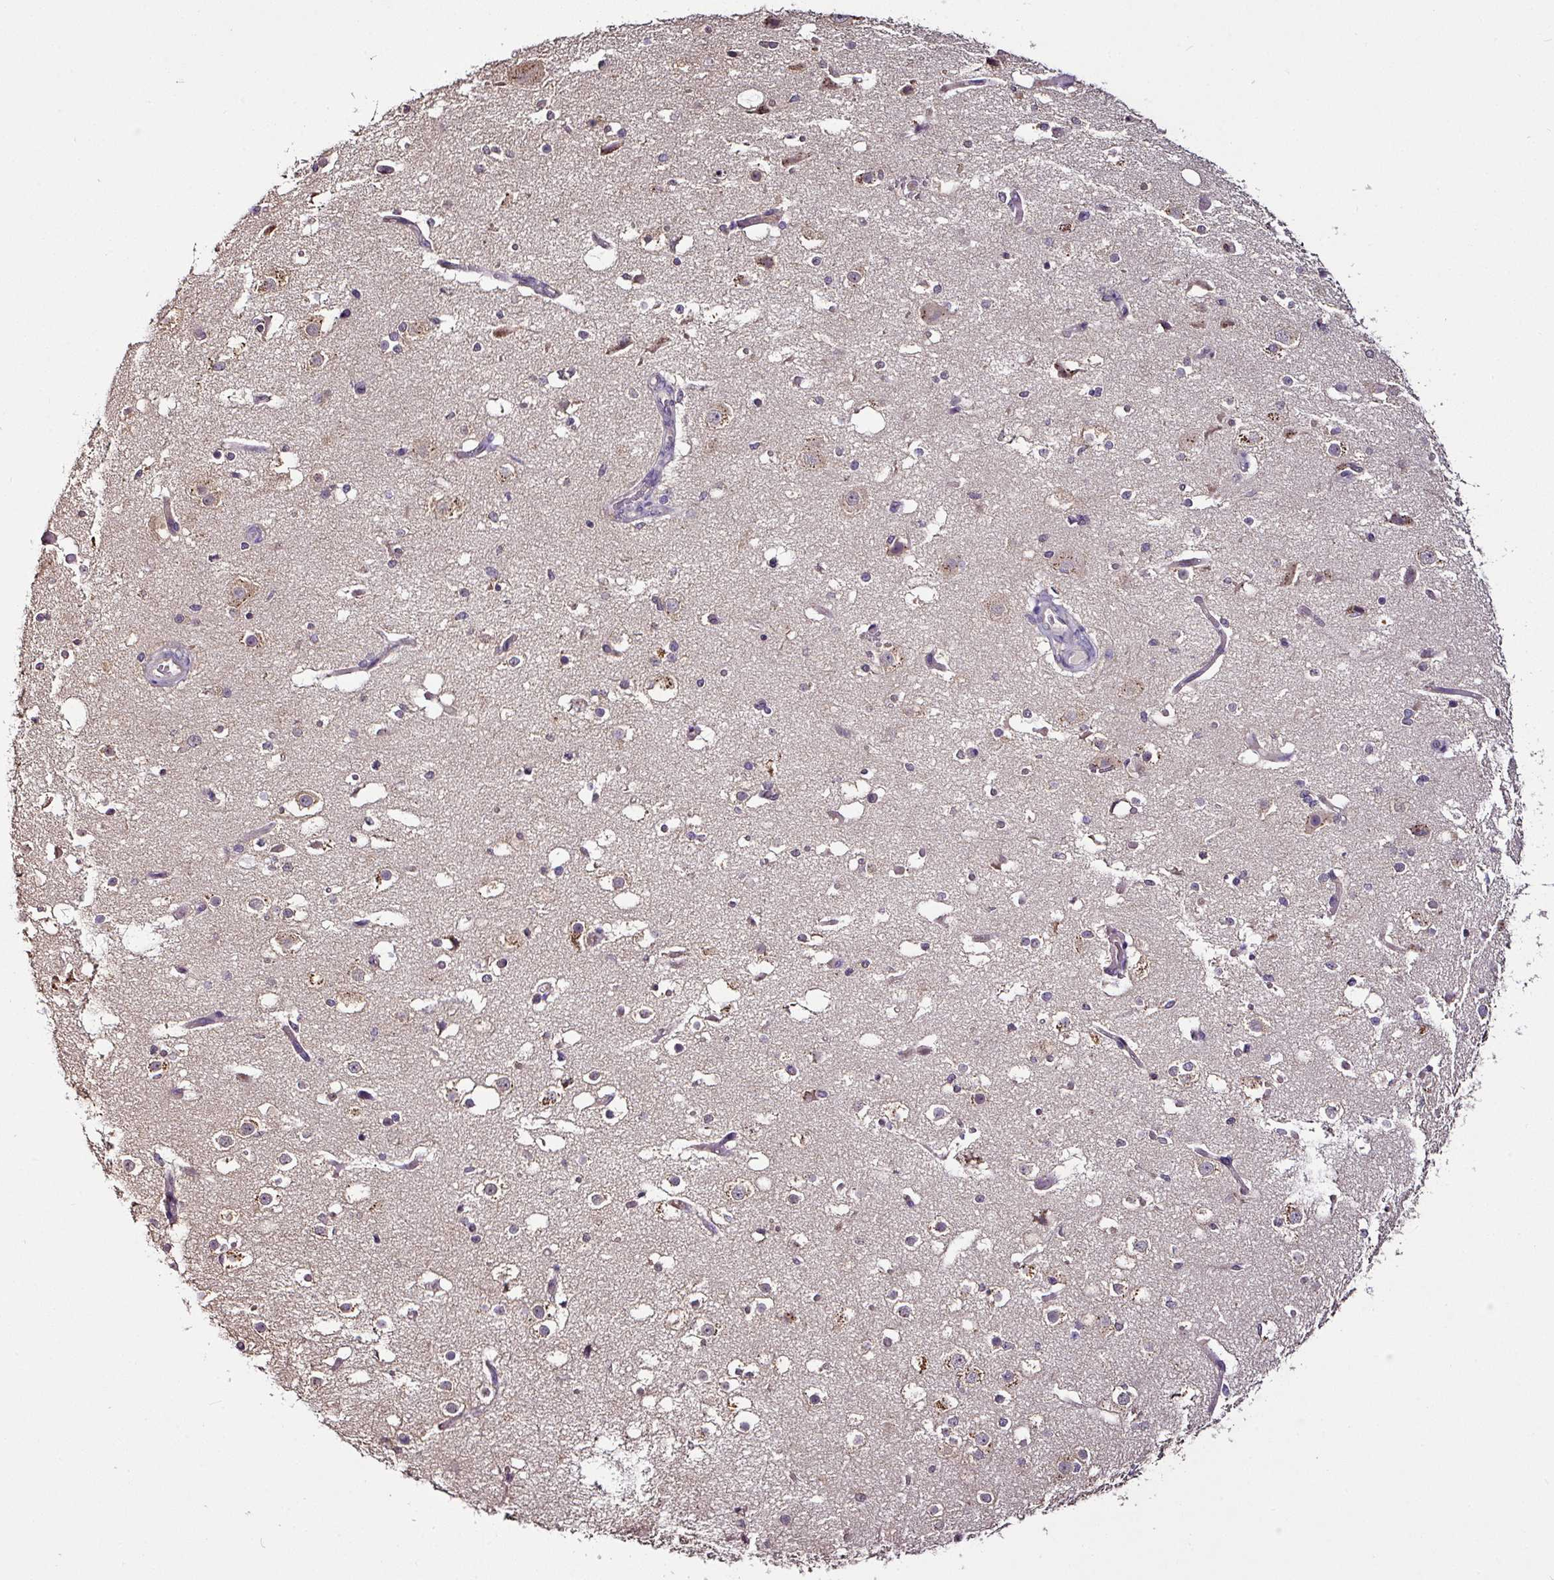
{"staining": {"intensity": "weak", "quantity": "25%-75%", "location": "cytoplasmic/membranous"}, "tissue": "cerebral cortex", "cell_type": "Endothelial cells", "image_type": "normal", "snomed": [{"axis": "morphology", "description": "Normal tissue, NOS"}, {"axis": "morphology", "description": "Inflammation, NOS"}, {"axis": "topography", "description": "Cerebral cortex"}], "caption": "High-magnification brightfield microscopy of benign cerebral cortex stained with DAB (brown) and counterstained with hematoxylin (blue). endothelial cells exhibit weak cytoplasmic/membranous expression is appreciated in about25%-75% of cells.", "gene": "RPL38", "patient": {"sex": "male", "age": 6}}